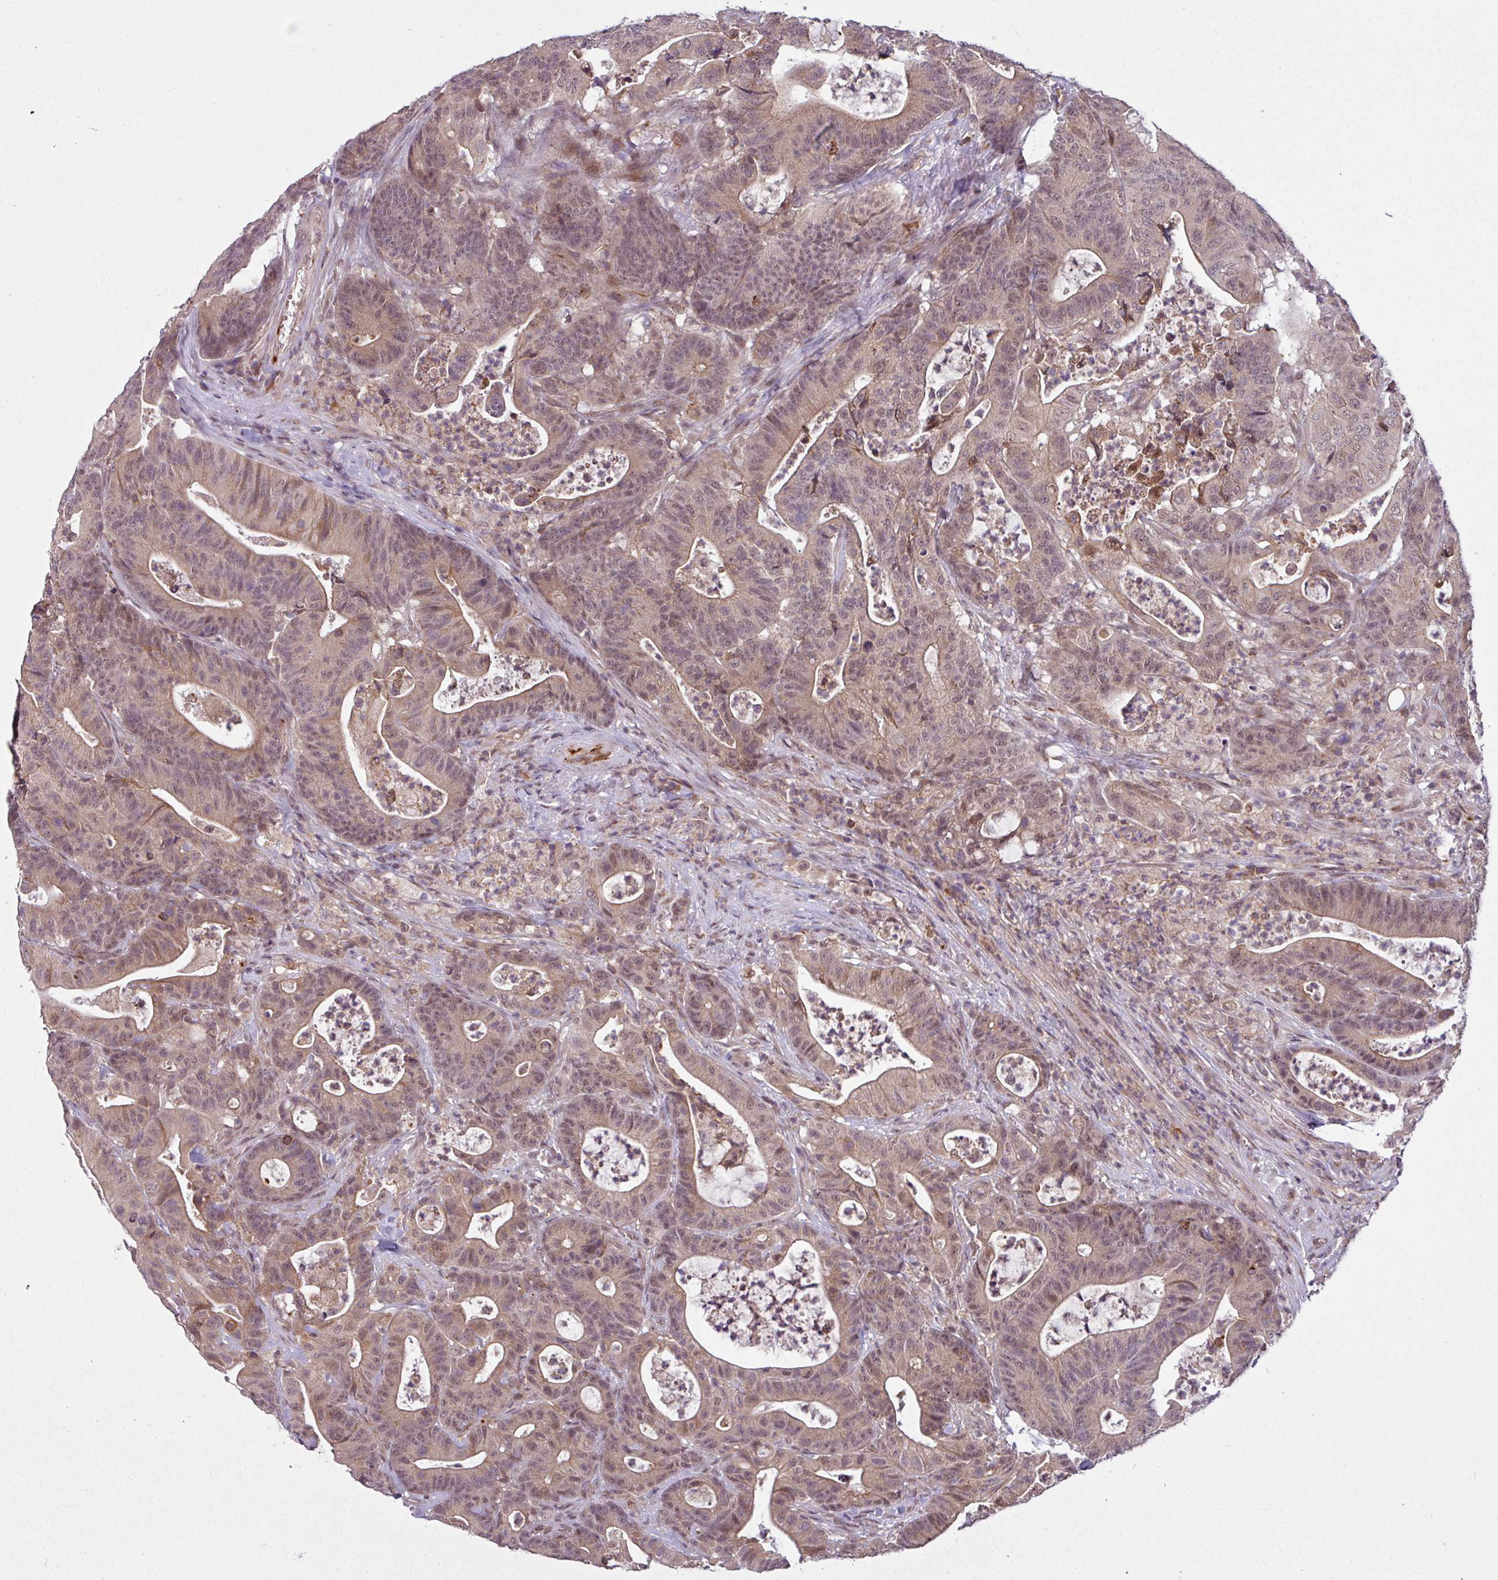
{"staining": {"intensity": "moderate", "quantity": ">75%", "location": "cytoplasmic/membranous,nuclear"}, "tissue": "colorectal cancer", "cell_type": "Tumor cells", "image_type": "cancer", "snomed": [{"axis": "morphology", "description": "Adenocarcinoma, NOS"}, {"axis": "topography", "description": "Colon"}], "caption": "Moderate cytoplasmic/membranous and nuclear staining is identified in approximately >75% of tumor cells in adenocarcinoma (colorectal).", "gene": "ZC2HC1C", "patient": {"sex": "female", "age": 84}}